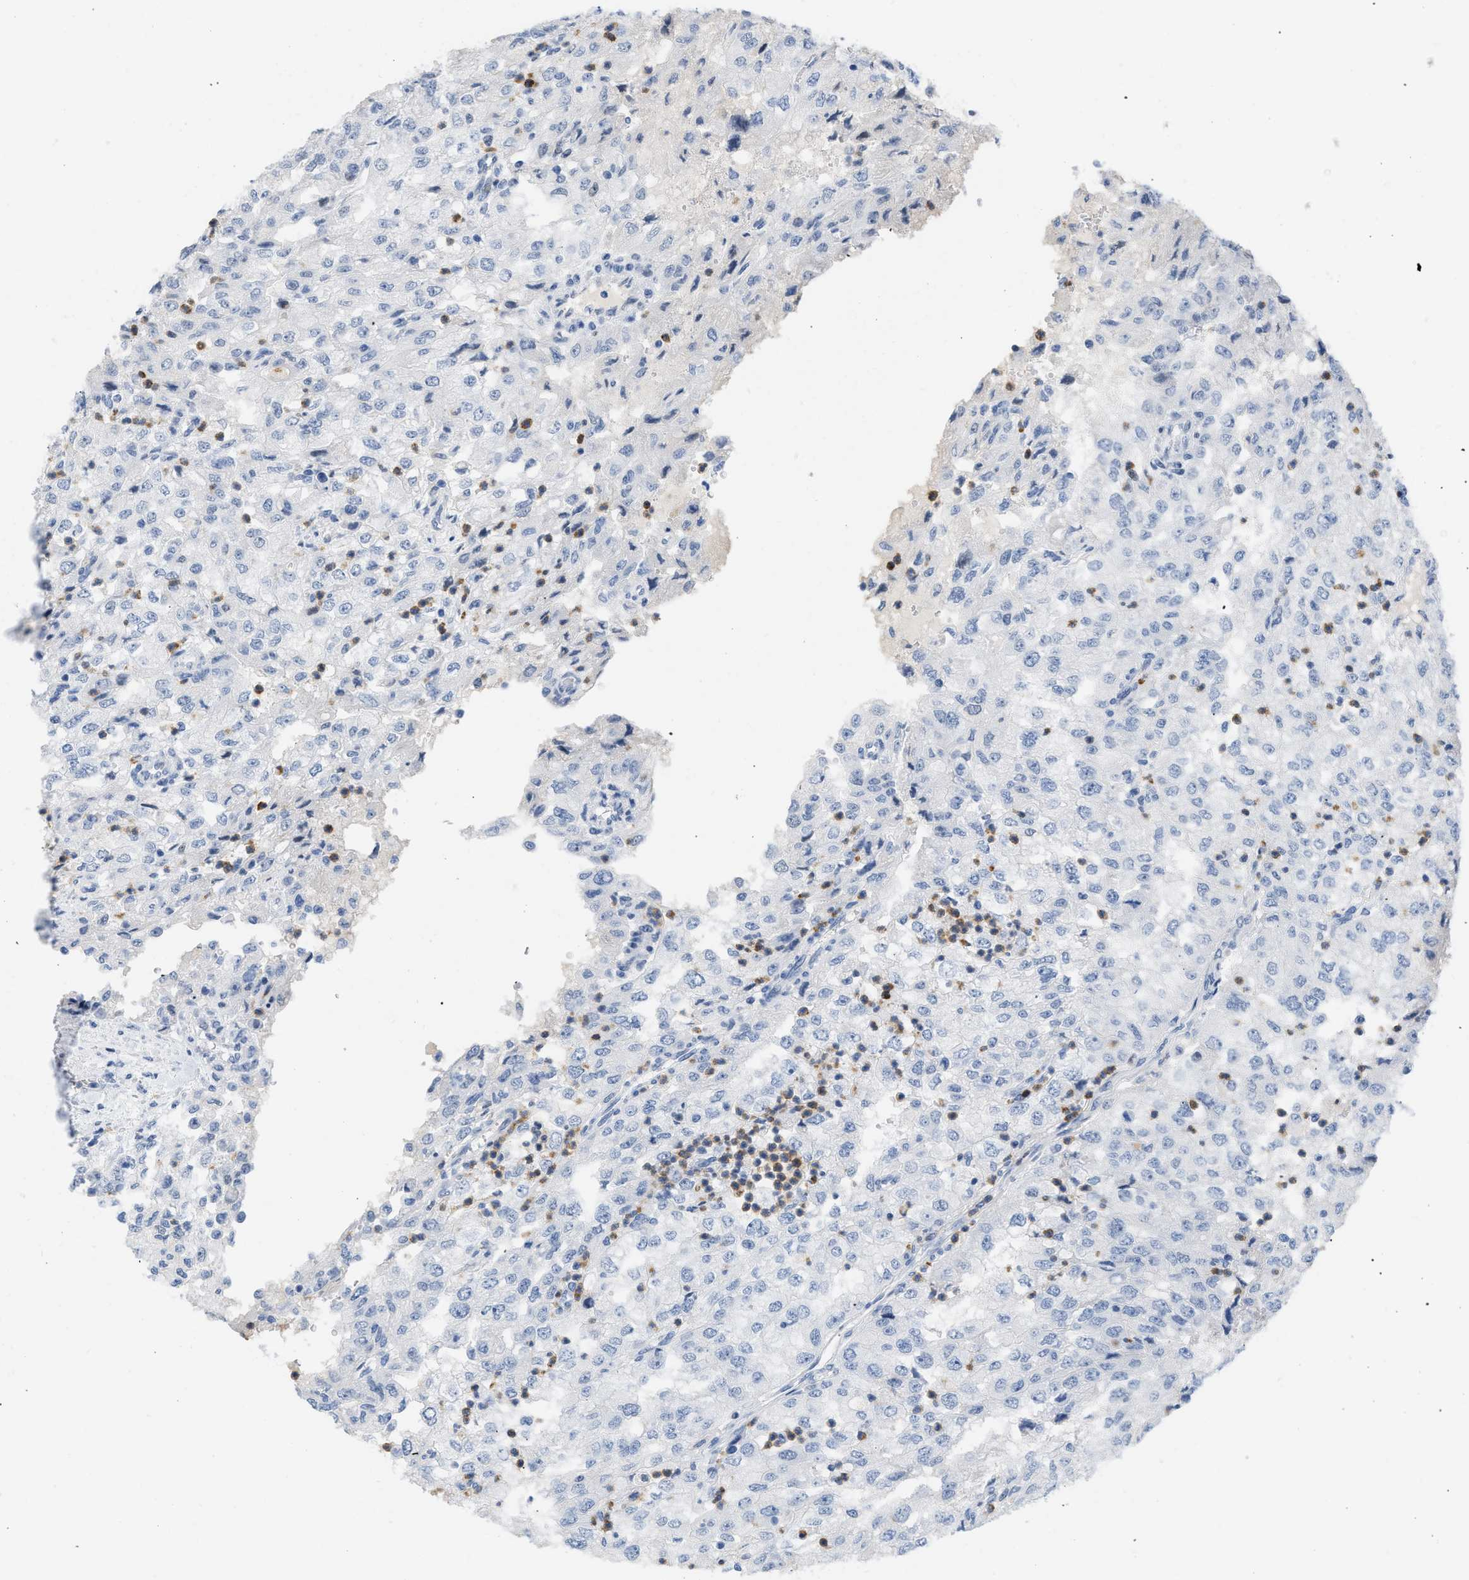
{"staining": {"intensity": "negative", "quantity": "none", "location": "none"}, "tissue": "renal cancer", "cell_type": "Tumor cells", "image_type": "cancer", "snomed": [{"axis": "morphology", "description": "Adenocarcinoma, NOS"}, {"axis": "topography", "description": "Kidney"}], "caption": "IHC photomicrograph of neoplastic tissue: human renal cancer stained with DAB (3,3'-diaminobenzidine) shows no significant protein expression in tumor cells. The staining is performed using DAB brown chromogen with nuclei counter-stained in using hematoxylin.", "gene": "BOLL", "patient": {"sex": "female", "age": 54}}